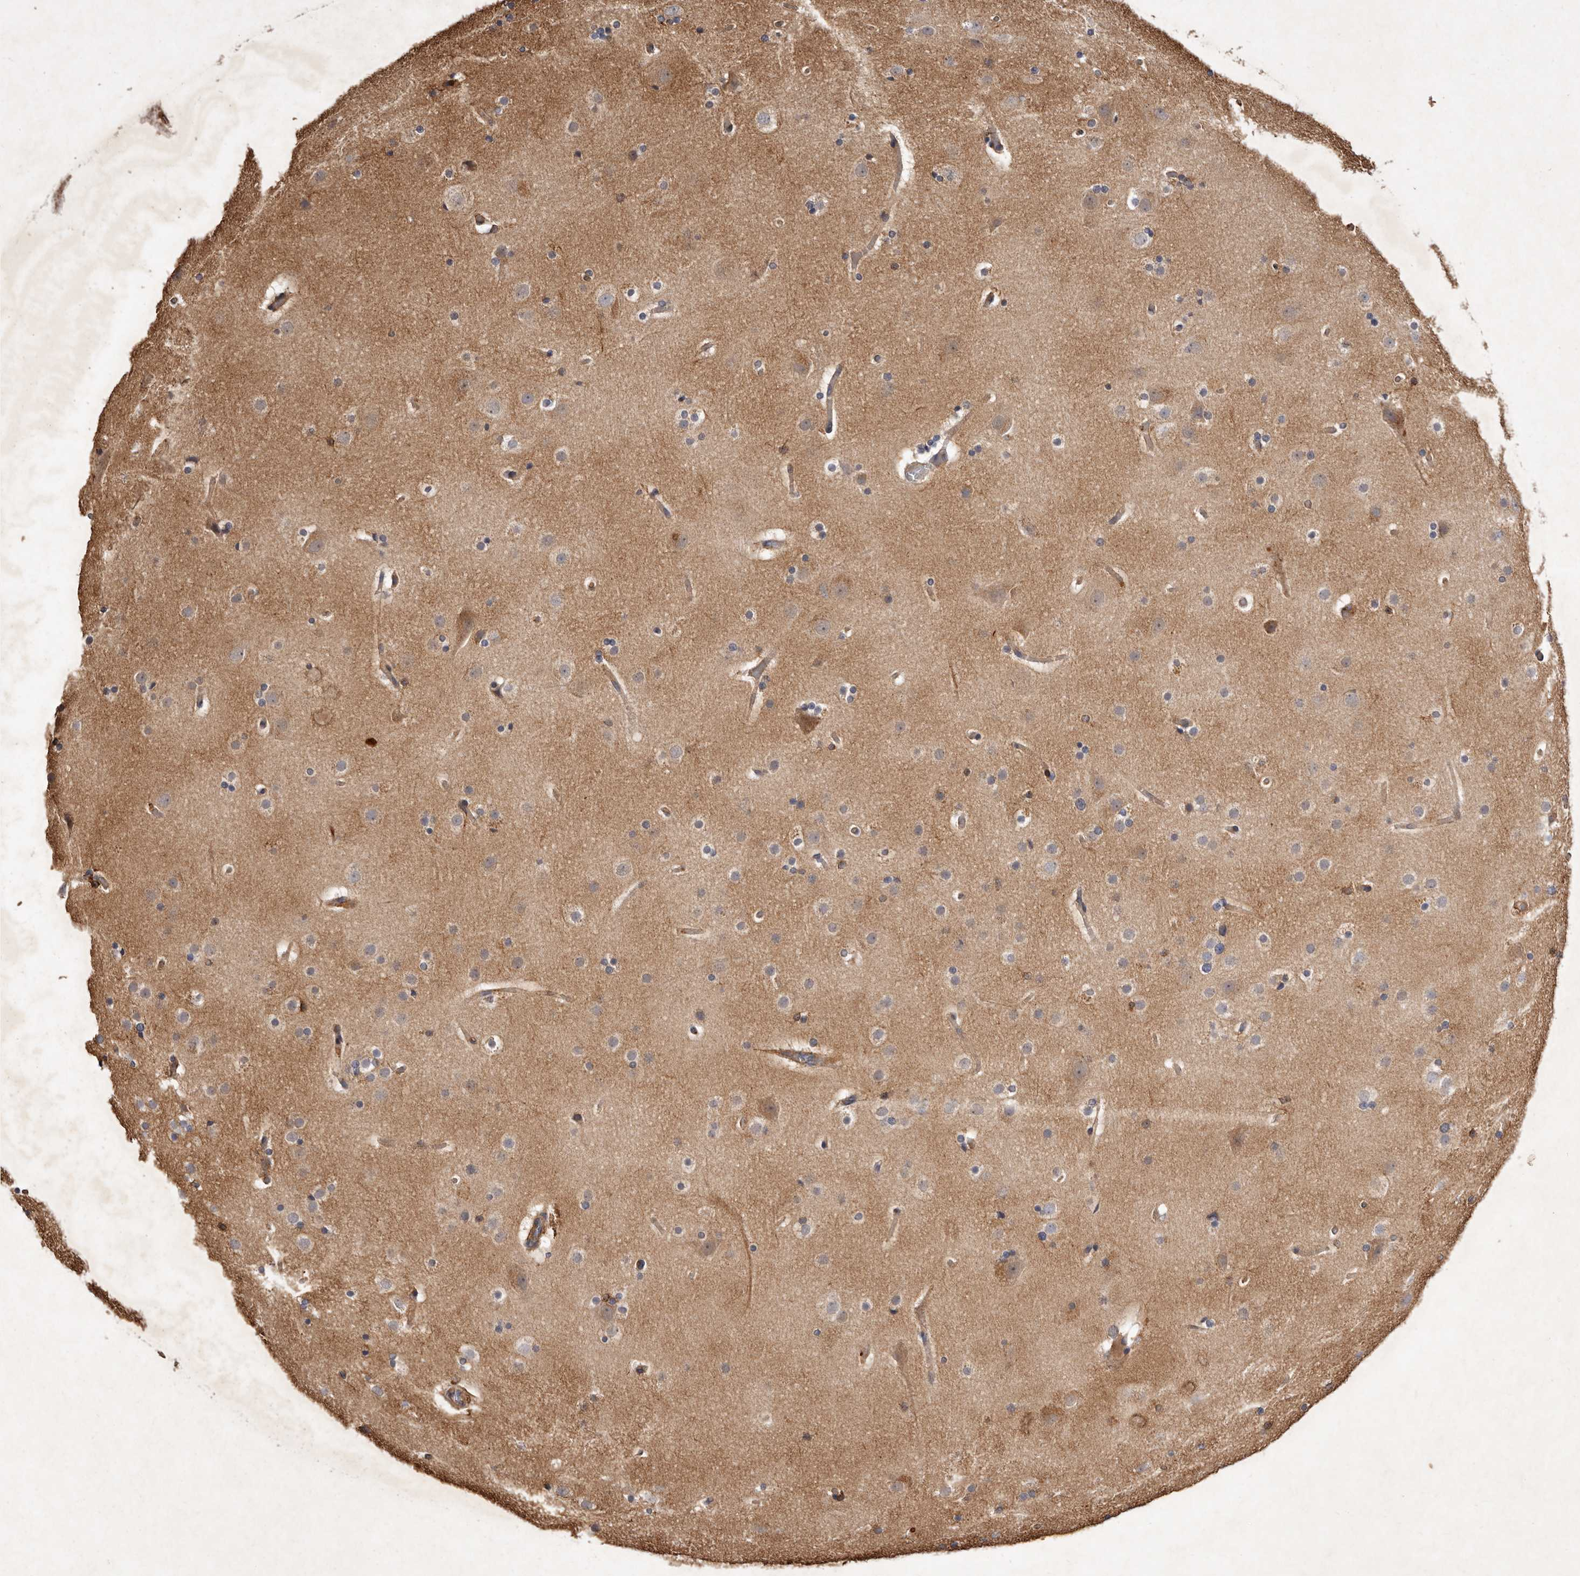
{"staining": {"intensity": "moderate", "quantity": ">75%", "location": "cytoplasmic/membranous"}, "tissue": "cerebral cortex", "cell_type": "Endothelial cells", "image_type": "normal", "snomed": [{"axis": "morphology", "description": "Normal tissue, NOS"}, {"axis": "topography", "description": "Cerebral cortex"}], "caption": "DAB immunohistochemical staining of unremarkable cerebral cortex reveals moderate cytoplasmic/membranous protein expression in about >75% of endothelial cells.", "gene": "COQ8B", "patient": {"sex": "male", "age": 57}}